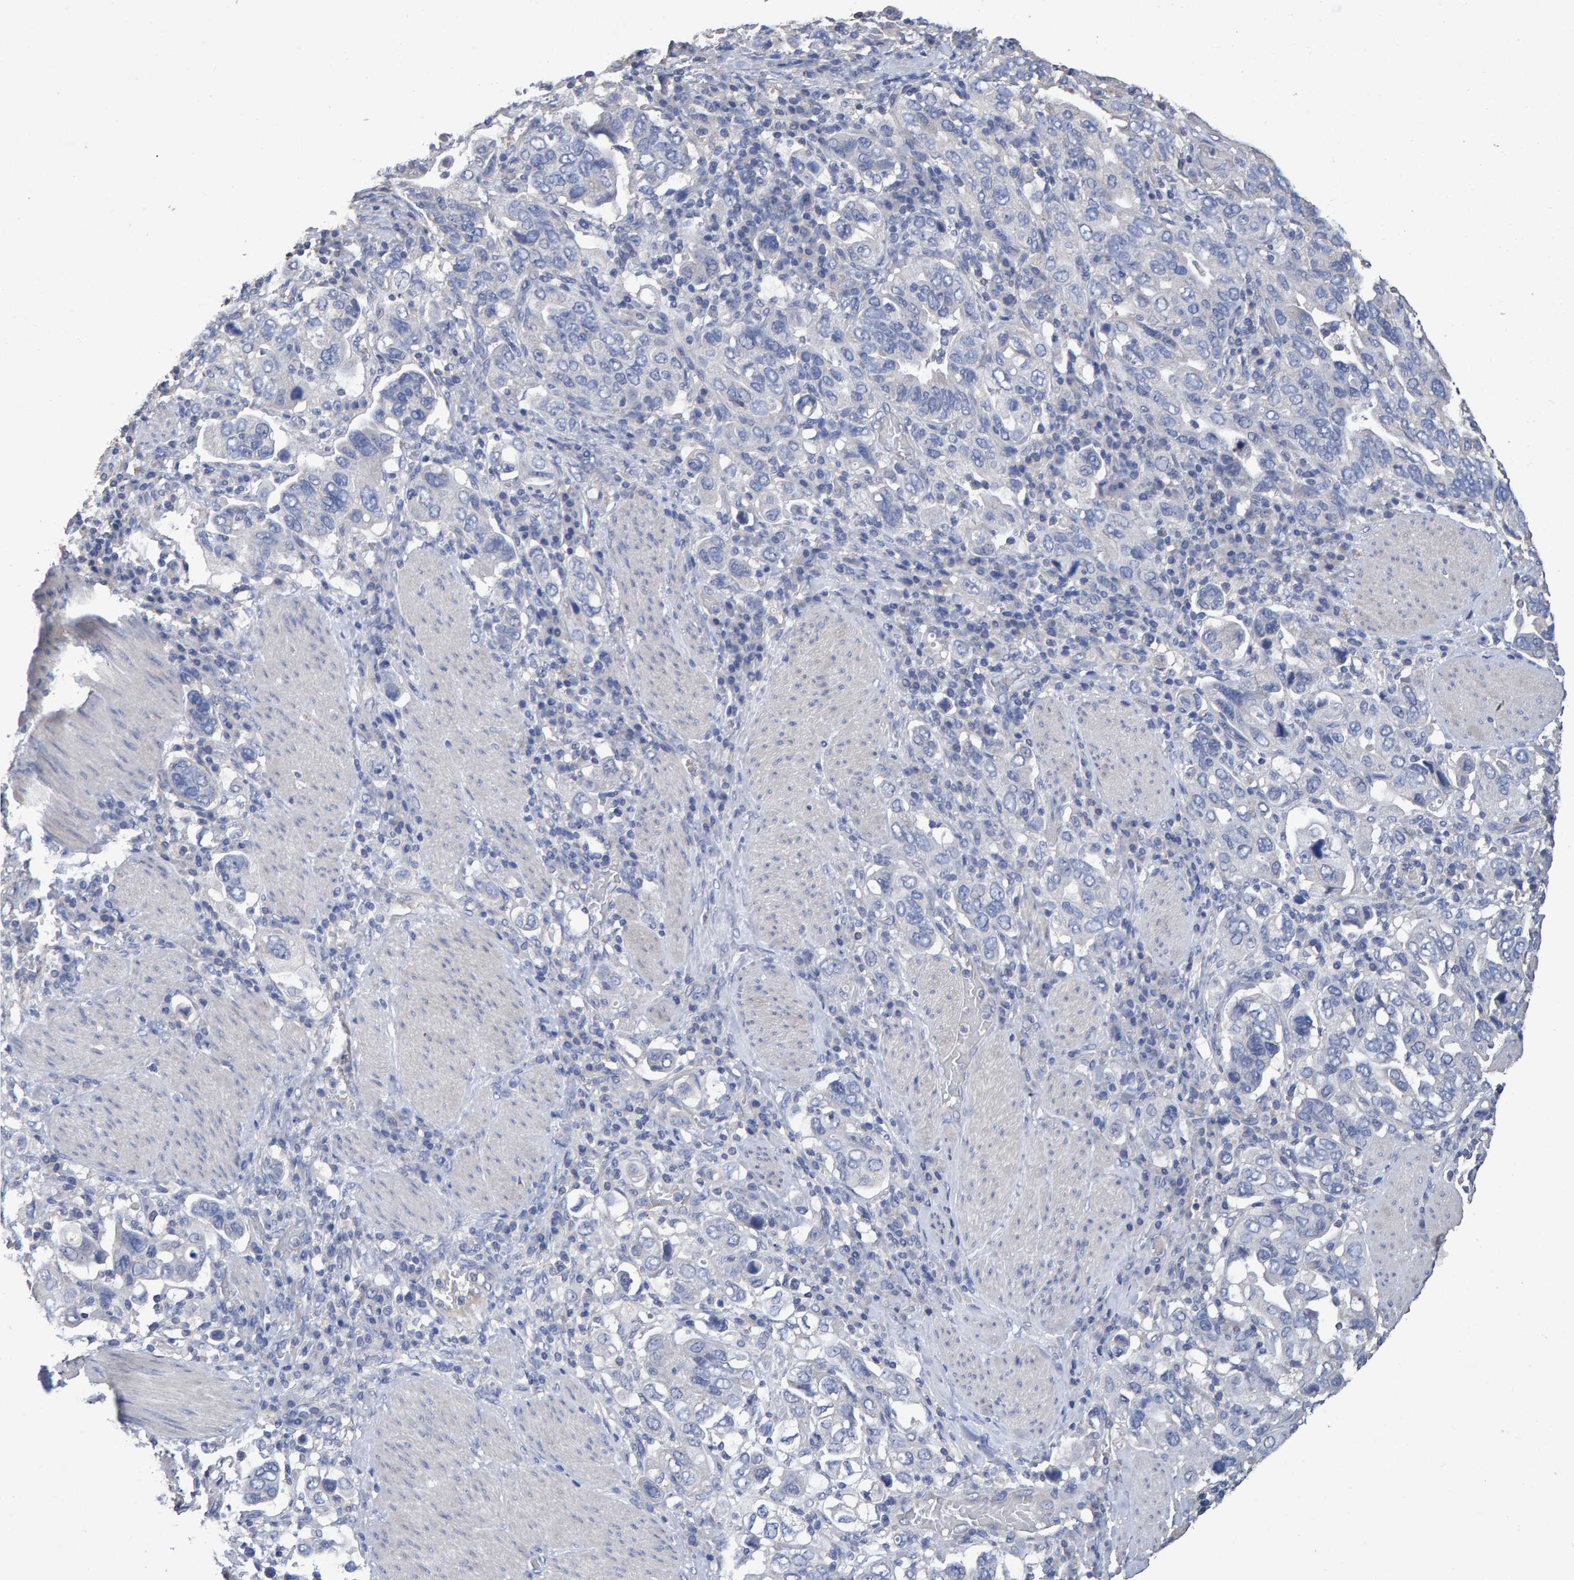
{"staining": {"intensity": "negative", "quantity": "none", "location": "none"}, "tissue": "stomach cancer", "cell_type": "Tumor cells", "image_type": "cancer", "snomed": [{"axis": "morphology", "description": "Adenocarcinoma, NOS"}, {"axis": "topography", "description": "Stomach, upper"}], "caption": "Human stomach adenocarcinoma stained for a protein using IHC reveals no staining in tumor cells.", "gene": "HEMGN", "patient": {"sex": "male", "age": 62}}